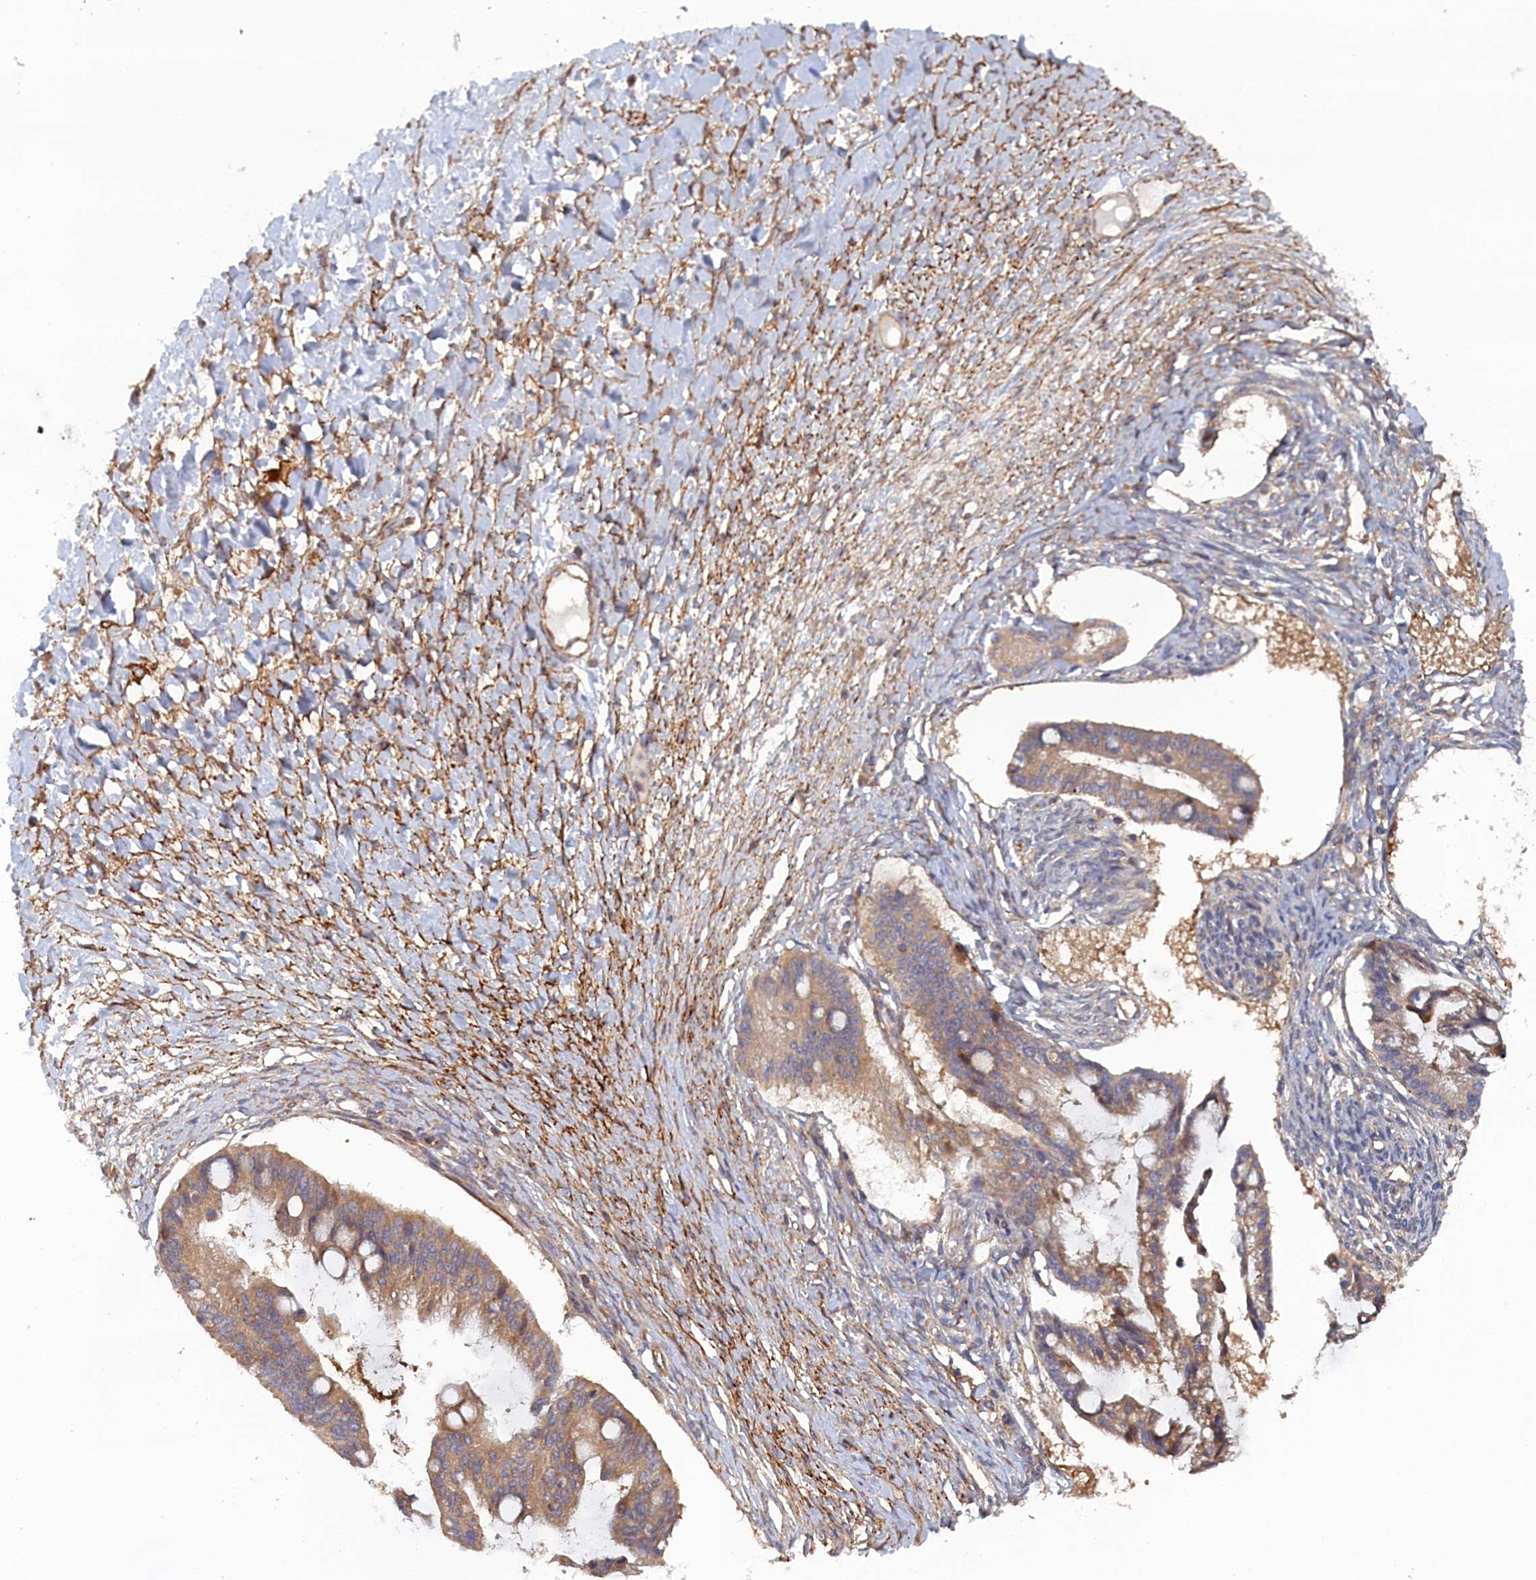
{"staining": {"intensity": "moderate", "quantity": ">75%", "location": "cytoplasmic/membranous"}, "tissue": "ovarian cancer", "cell_type": "Tumor cells", "image_type": "cancer", "snomed": [{"axis": "morphology", "description": "Cystadenocarcinoma, mucinous, NOS"}, {"axis": "topography", "description": "Ovary"}], "caption": "Protein analysis of mucinous cystadenocarcinoma (ovarian) tissue demonstrates moderate cytoplasmic/membranous staining in approximately >75% of tumor cells.", "gene": "TMEM196", "patient": {"sex": "female", "age": 73}}